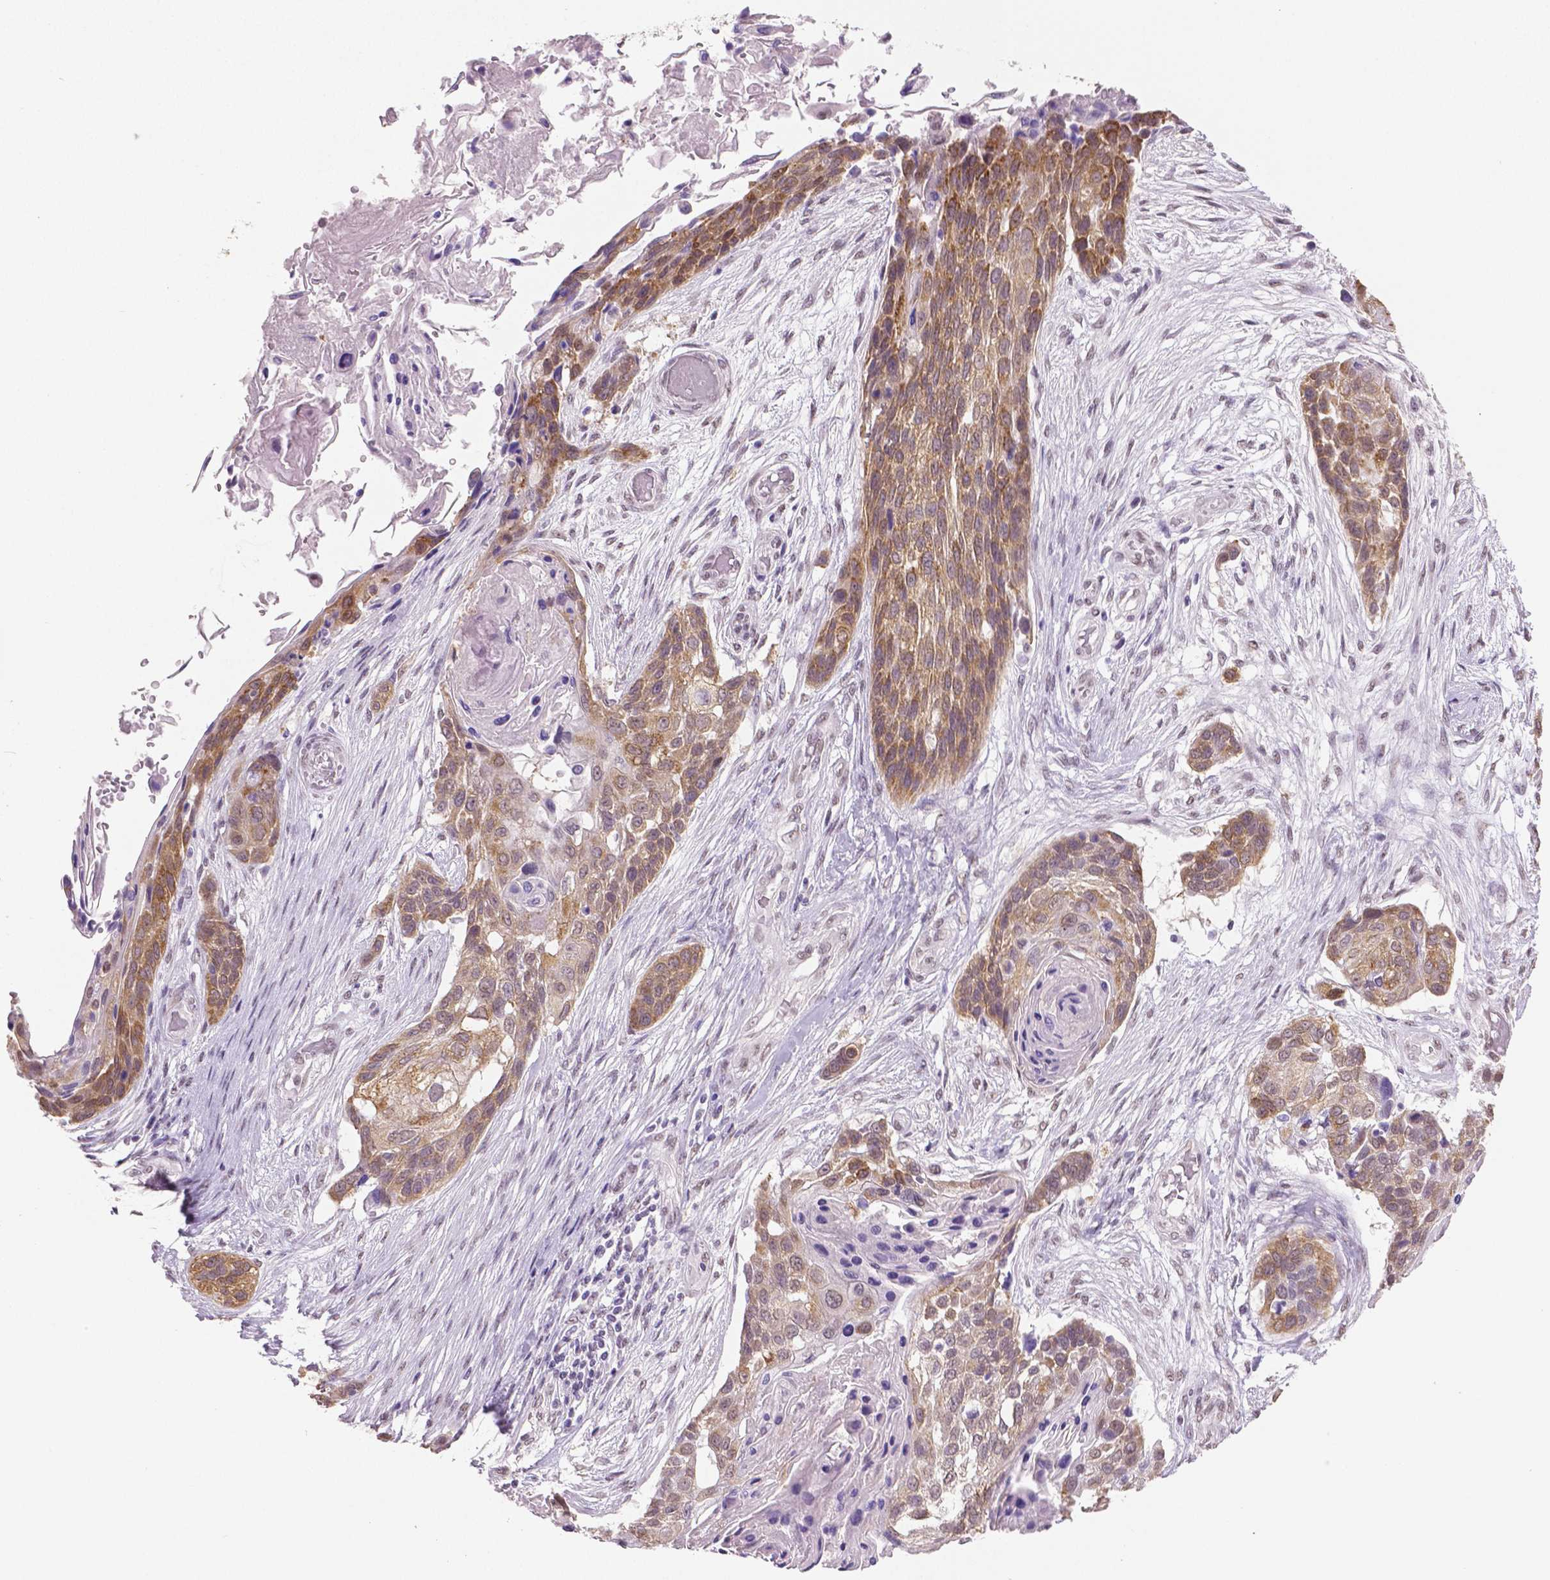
{"staining": {"intensity": "moderate", "quantity": "25%-75%", "location": "cytoplasmic/membranous"}, "tissue": "lung cancer", "cell_type": "Tumor cells", "image_type": "cancer", "snomed": [{"axis": "morphology", "description": "Squamous cell carcinoma, NOS"}, {"axis": "topography", "description": "Lung"}], "caption": "A brown stain highlights moderate cytoplasmic/membranous expression of a protein in human lung cancer (squamous cell carcinoma) tumor cells. The protein is stained brown, and the nuclei are stained in blue (DAB IHC with brightfield microscopy, high magnification).", "gene": "IGF2BP1", "patient": {"sex": "male", "age": 69}}